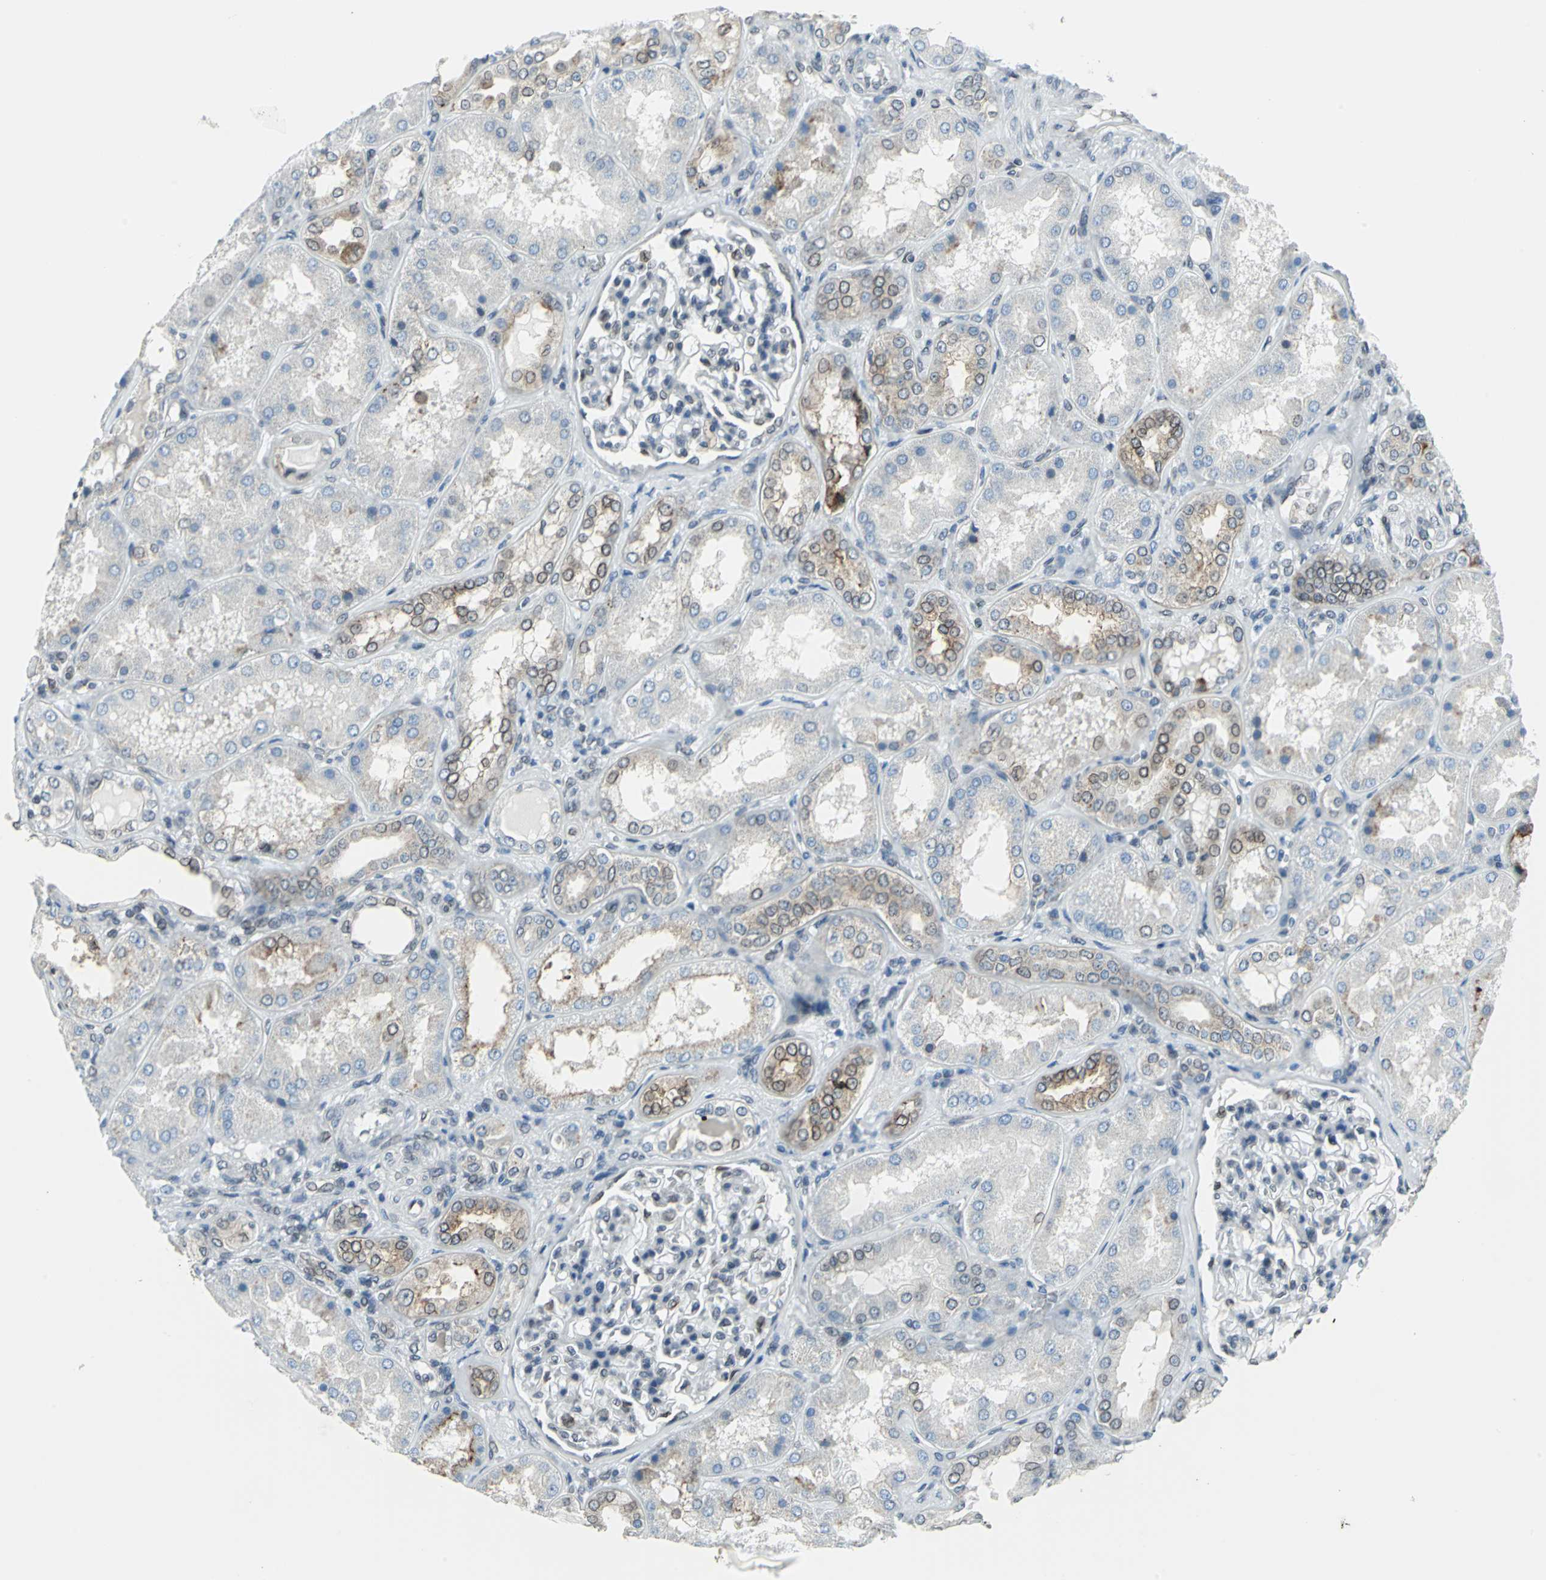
{"staining": {"intensity": "negative", "quantity": "none", "location": "none"}, "tissue": "kidney", "cell_type": "Cells in glomeruli", "image_type": "normal", "snomed": [{"axis": "morphology", "description": "Normal tissue, NOS"}, {"axis": "topography", "description": "Kidney"}], "caption": "Immunohistochemical staining of normal human kidney shows no significant expression in cells in glomeruli.", "gene": "SNUPN", "patient": {"sex": "female", "age": 56}}